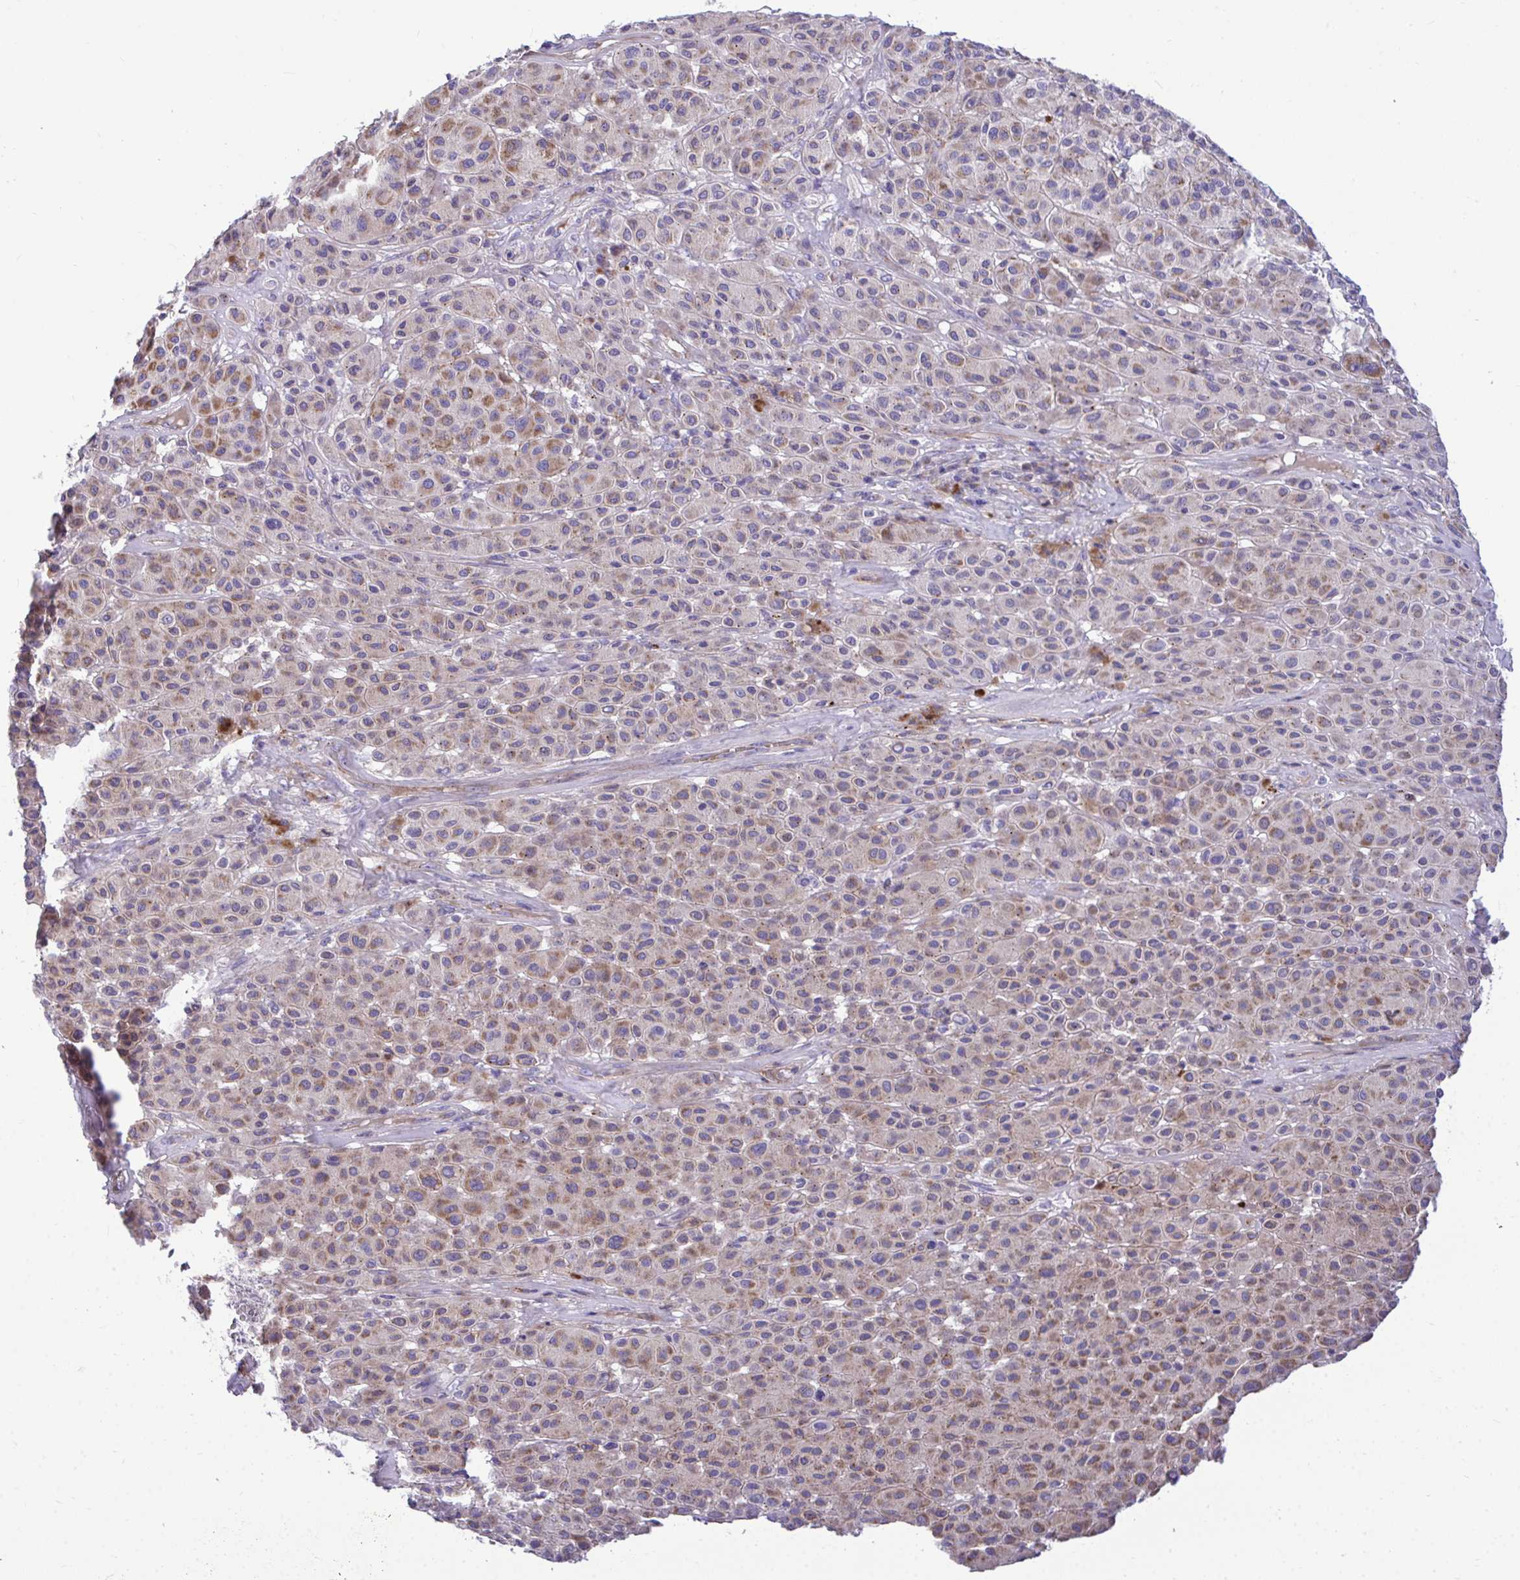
{"staining": {"intensity": "weak", "quantity": "25%-75%", "location": "cytoplasmic/membranous"}, "tissue": "melanoma", "cell_type": "Tumor cells", "image_type": "cancer", "snomed": [{"axis": "morphology", "description": "Malignant melanoma, Metastatic site"}, {"axis": "topography", "description": "Smooth muscle"}], "caption": "This histopathology image displays immunohistochemistry (IHC) staining of human melanoma, with low weak cytoplasmic/membranous expression in about 25%-75% of tumor cells.", "gene": "MRPS16", "patient": {"sex": "male", "age": 41}}